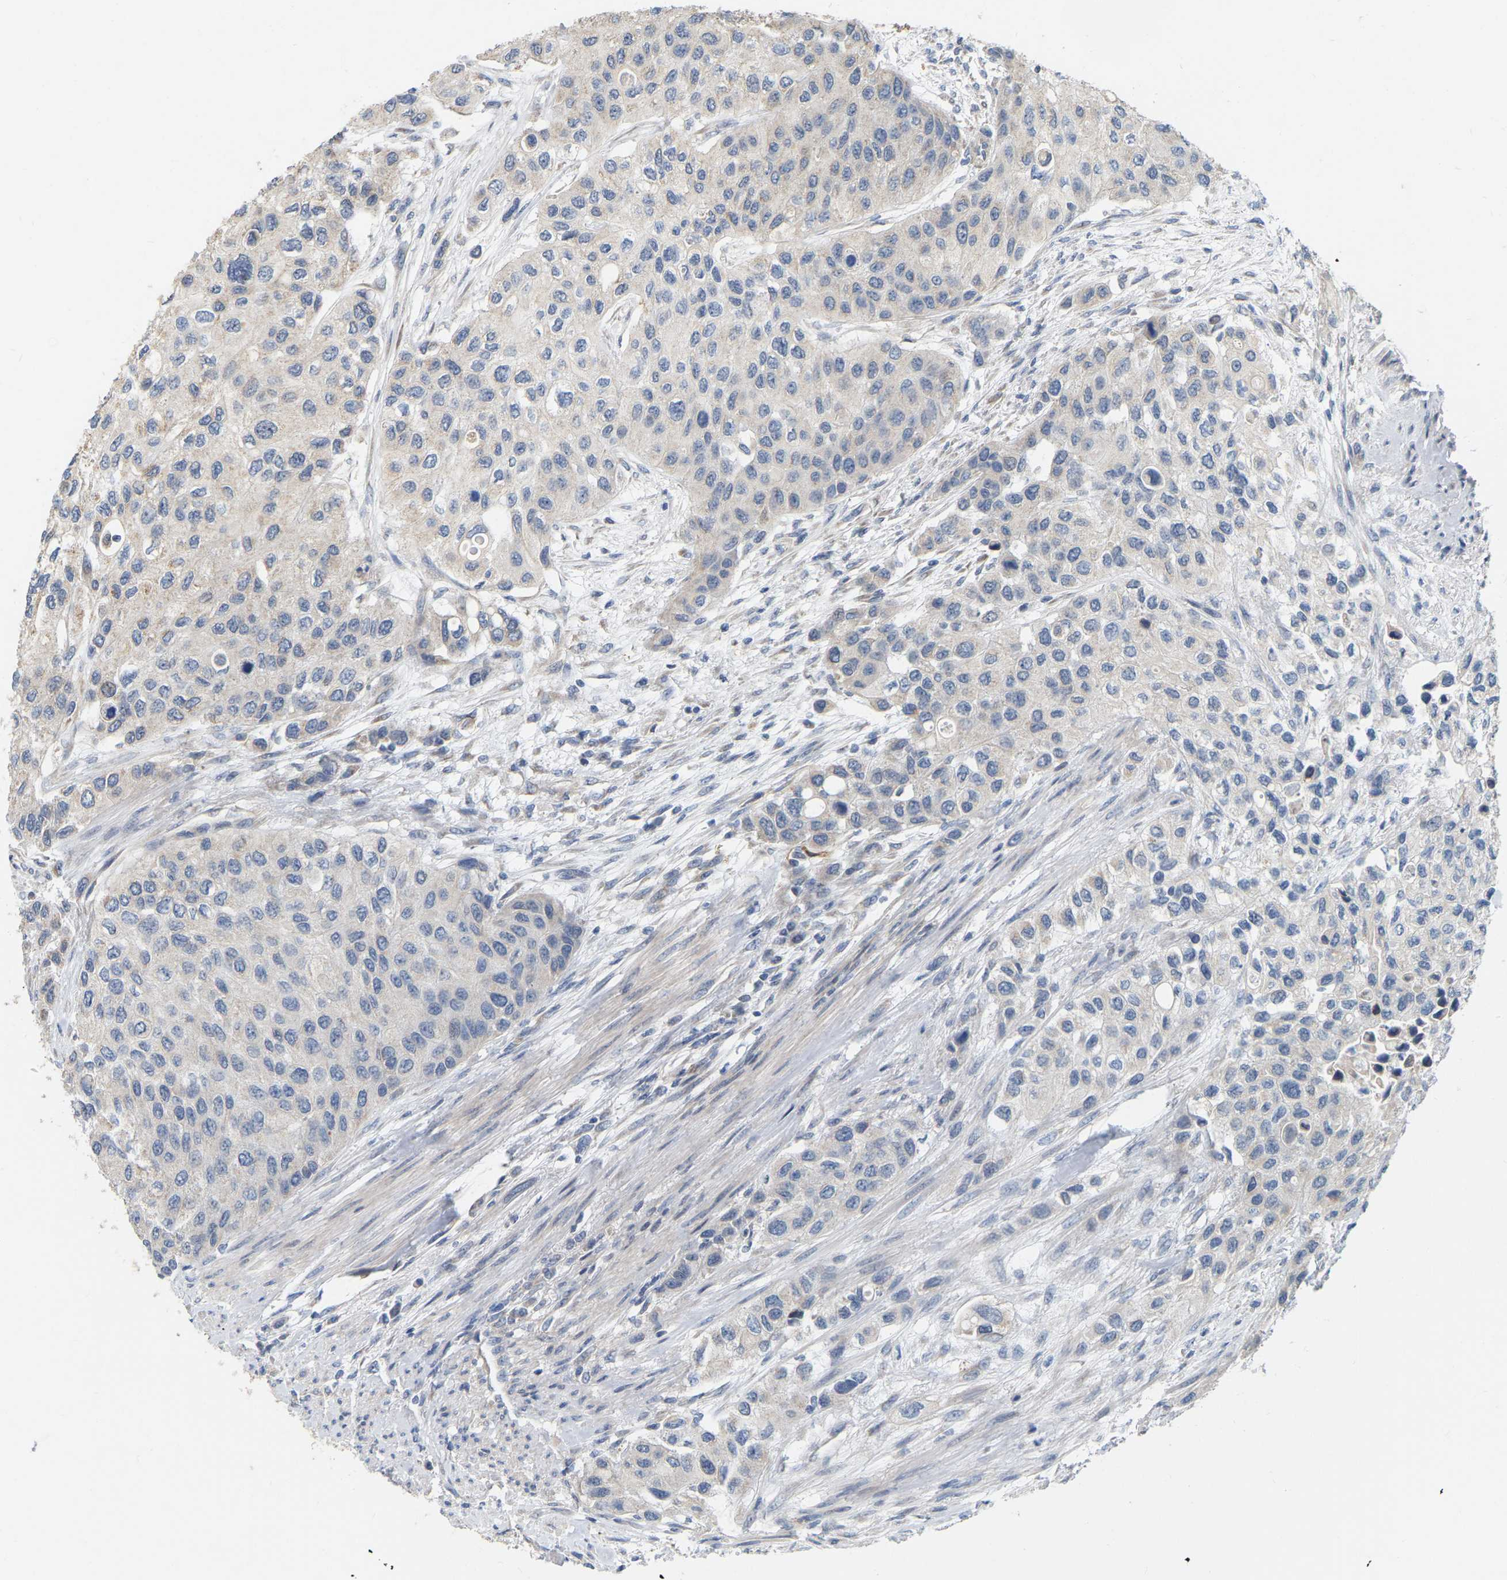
{"staining": {"intensity": "weak", "quantity": "<25%", "location": "cytoplasmic/membranous"}, "tissue": "urothelial cancer", "cell_type": "Tumor cells", "image_type": "cancer", "snomed": [{"axis": "morphology", "description": "Urothelial carcinoma, High grade"}, {"axis": "topography", "description": "Urinary bladder"}], "caption": "Tumor cells show no significant staining in urothelial cancer. The staining was performed using DAB to visualize the protein expression in brown, while the nuclei were stained in blue with hematoxylin (Magnification: 20x).", "gene": "SSH1", "patient": {"sex": "female", "age": 56}}